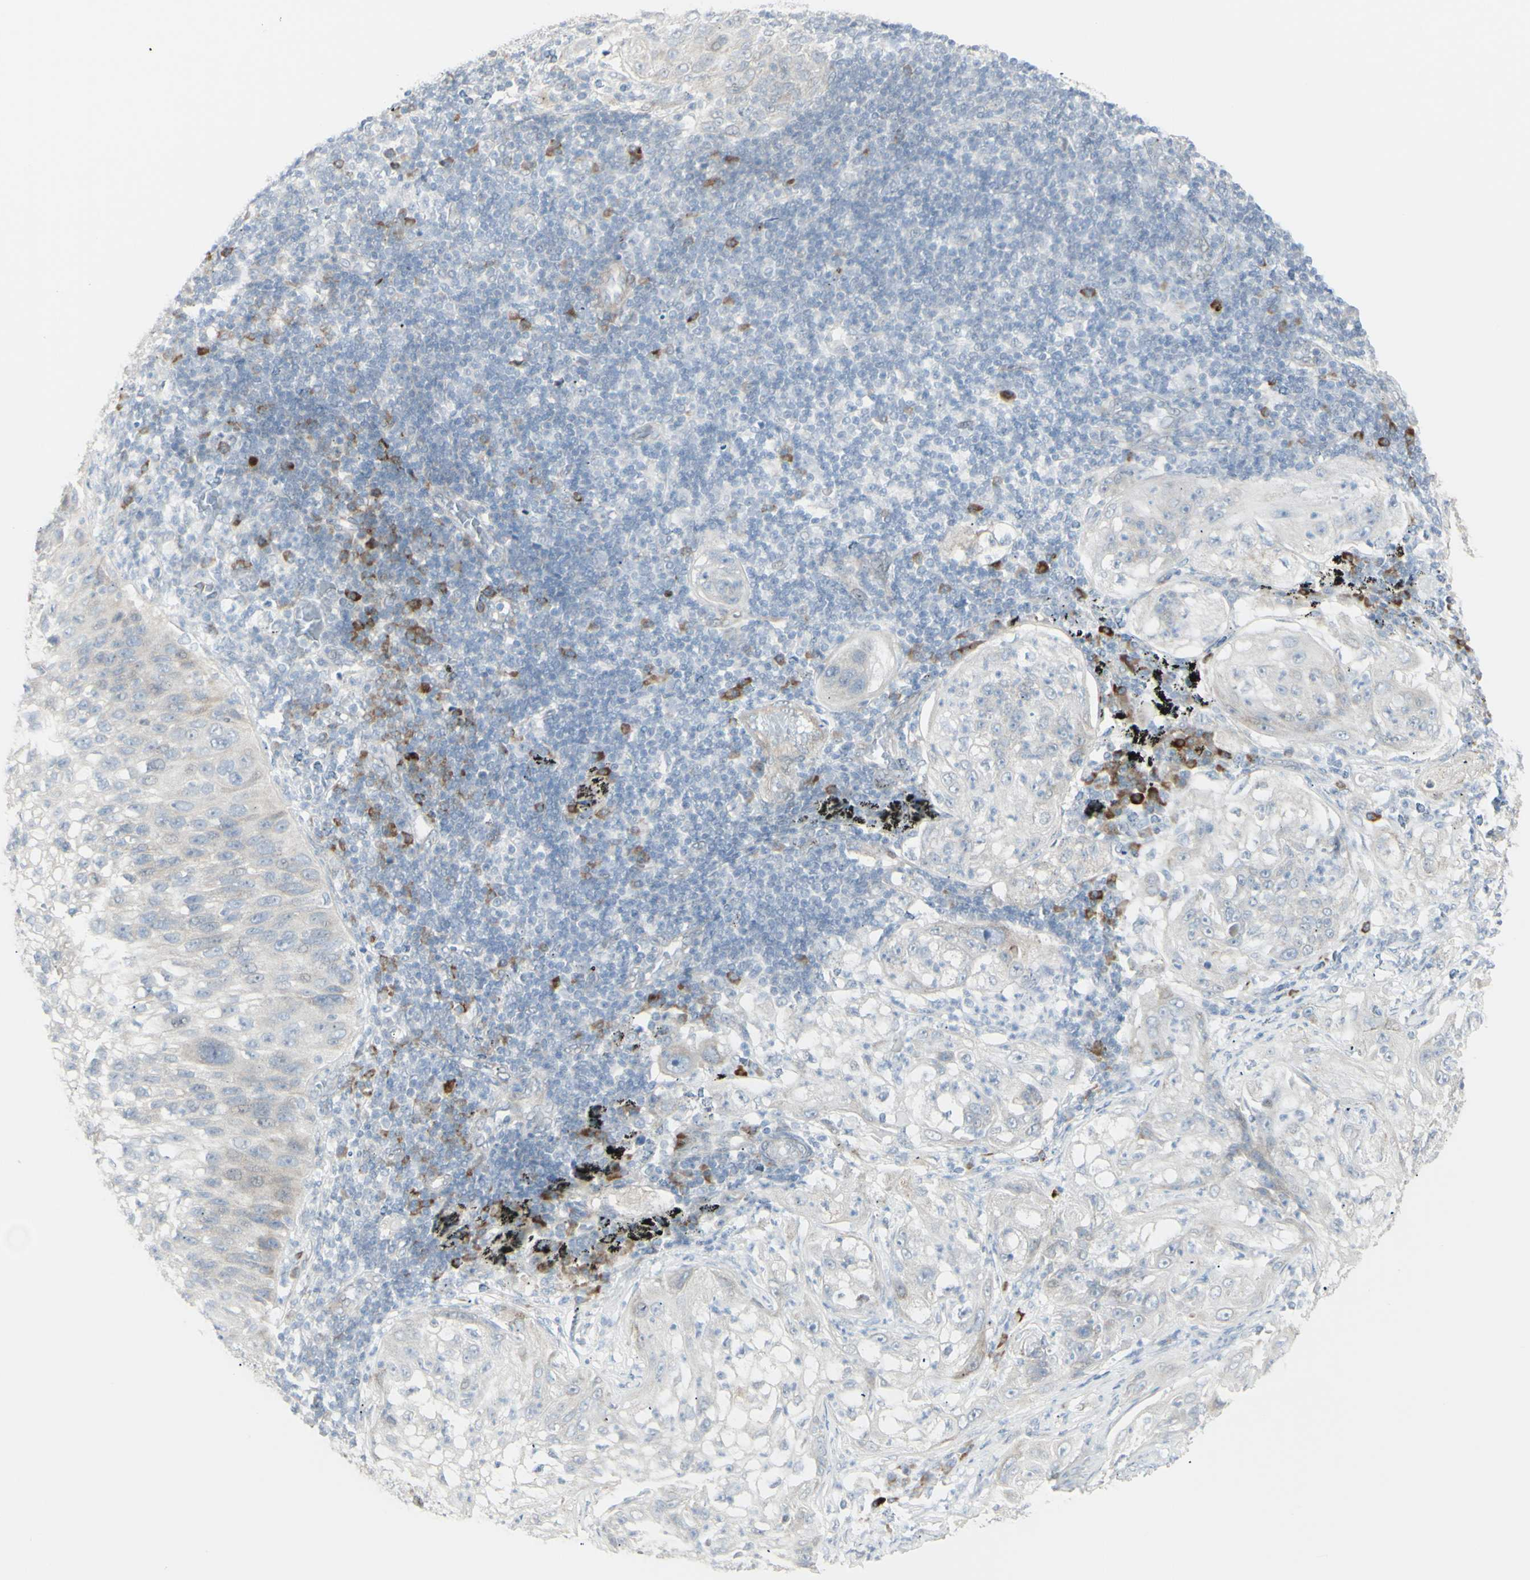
{"staining": {"intensity": "negative", "quantity": "none", "location": "none"}, "tissue": "lung cancer", "cell_type": "Tumor cells", "image_type": "cancer", "snomed": [{"axis": "morphology", "description": "Inflammation, NOS"}, {"axis": "morphology", "description": "Squamous cell carcinoma, NOS"}, {"axis": "topography", "description": "Lymph node"}, {"axis": "topography", "description": "Soft tissue"}, {"axis": "topography", "description": "Lung"}], "caption": "Lung squamous cell carcinoma was stained to show a protein in brown. There is no significant expression in tumor cells.", "gene": "NDST4", "patient": {"sex": "male", "age": 66}}